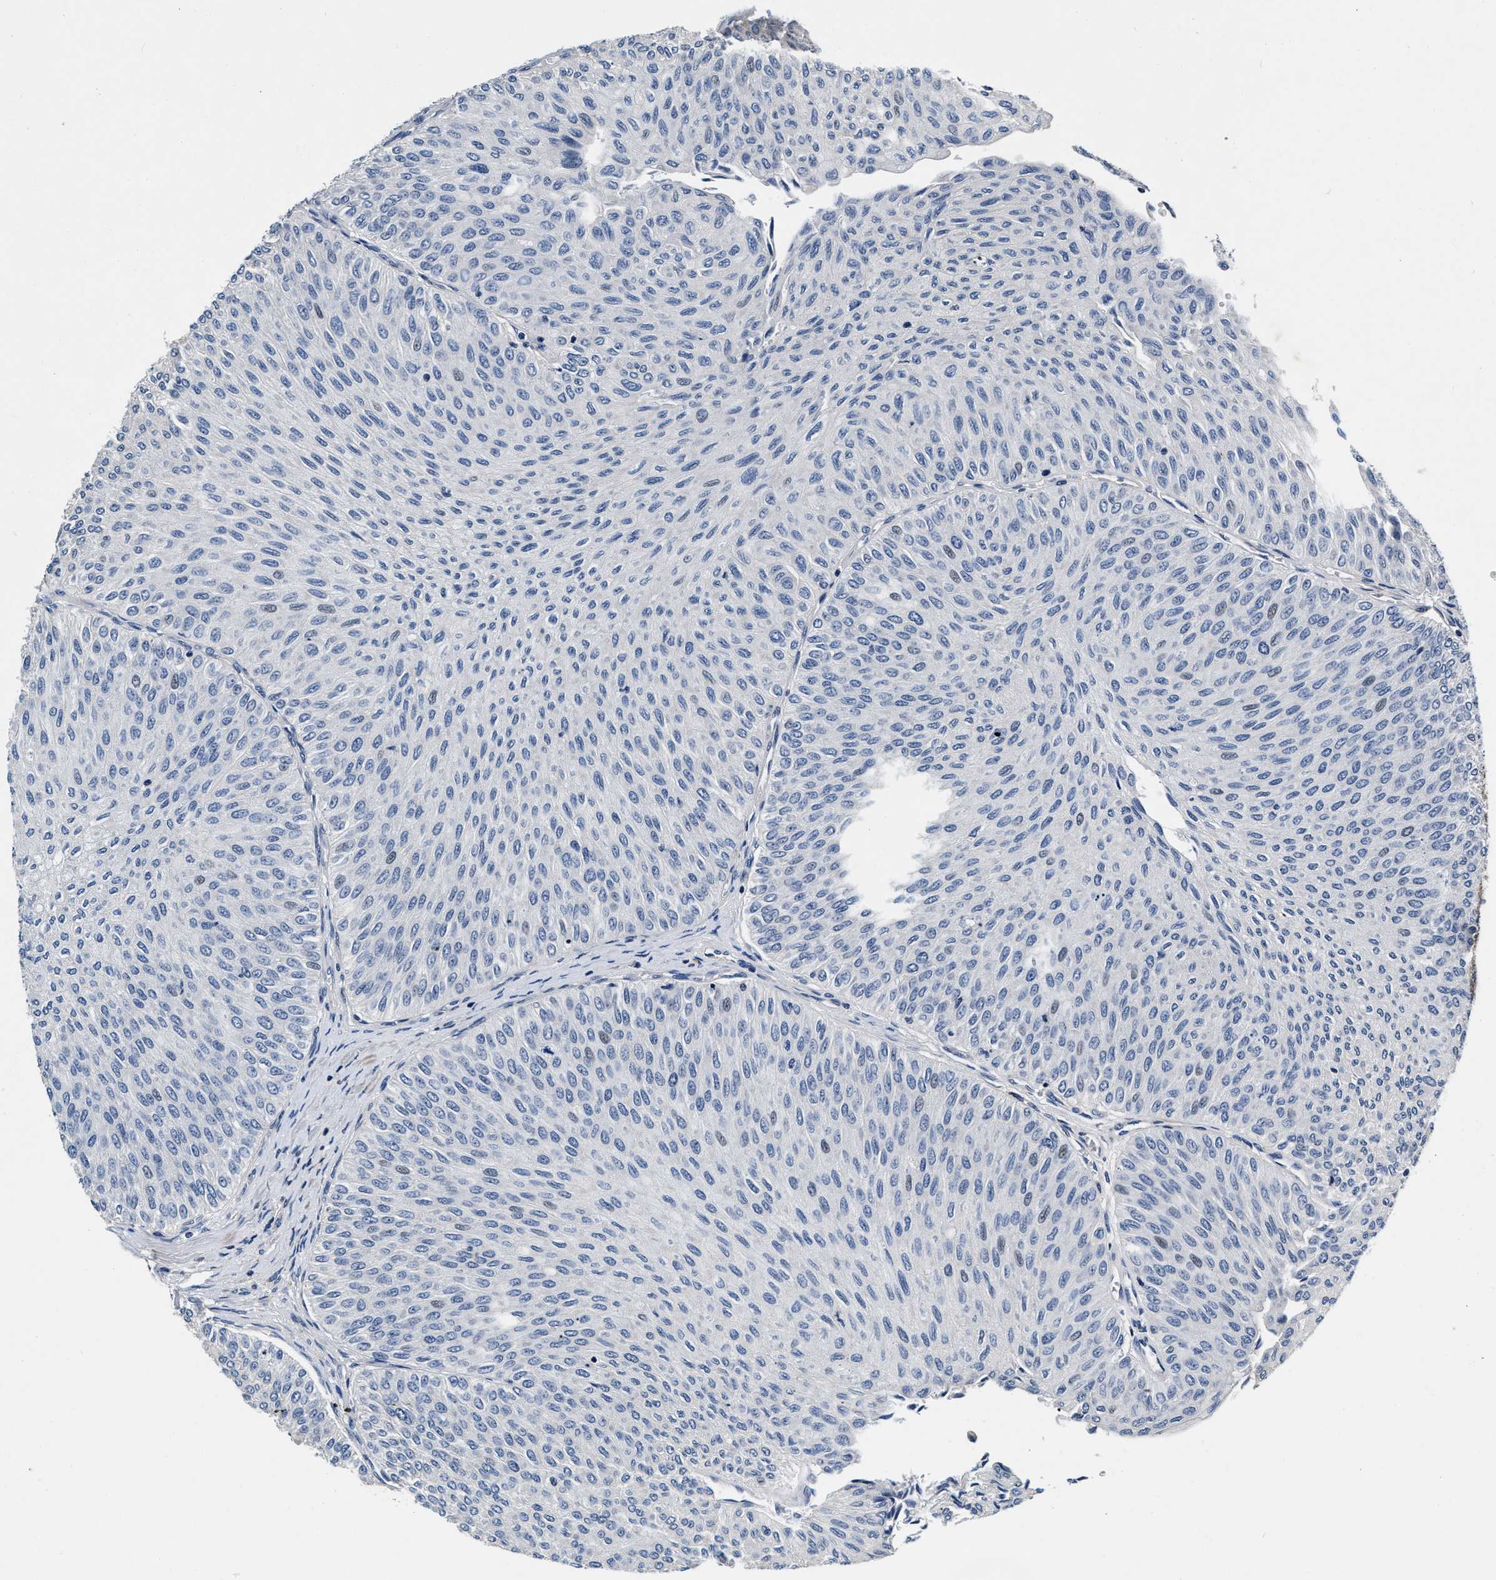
{"staining": {"intensity": "negative", "quantity": "none", "location": "none"}, "tissue": "urothelial cancer", "cell_type": "Tumor cells", "image_type": "cancer", "snomed": [{"axis": "morphology", "description": "Urothelial carcinoma, Low grade"}, {"axis": "topography", "description": "Urinary bladder"}], "caption": "This is an IHC histopathology image of urothelial cancer. There is no expression in tumor cells.", "gene": "ABCG8", "patient": {"sex": "male", "age": 78}}